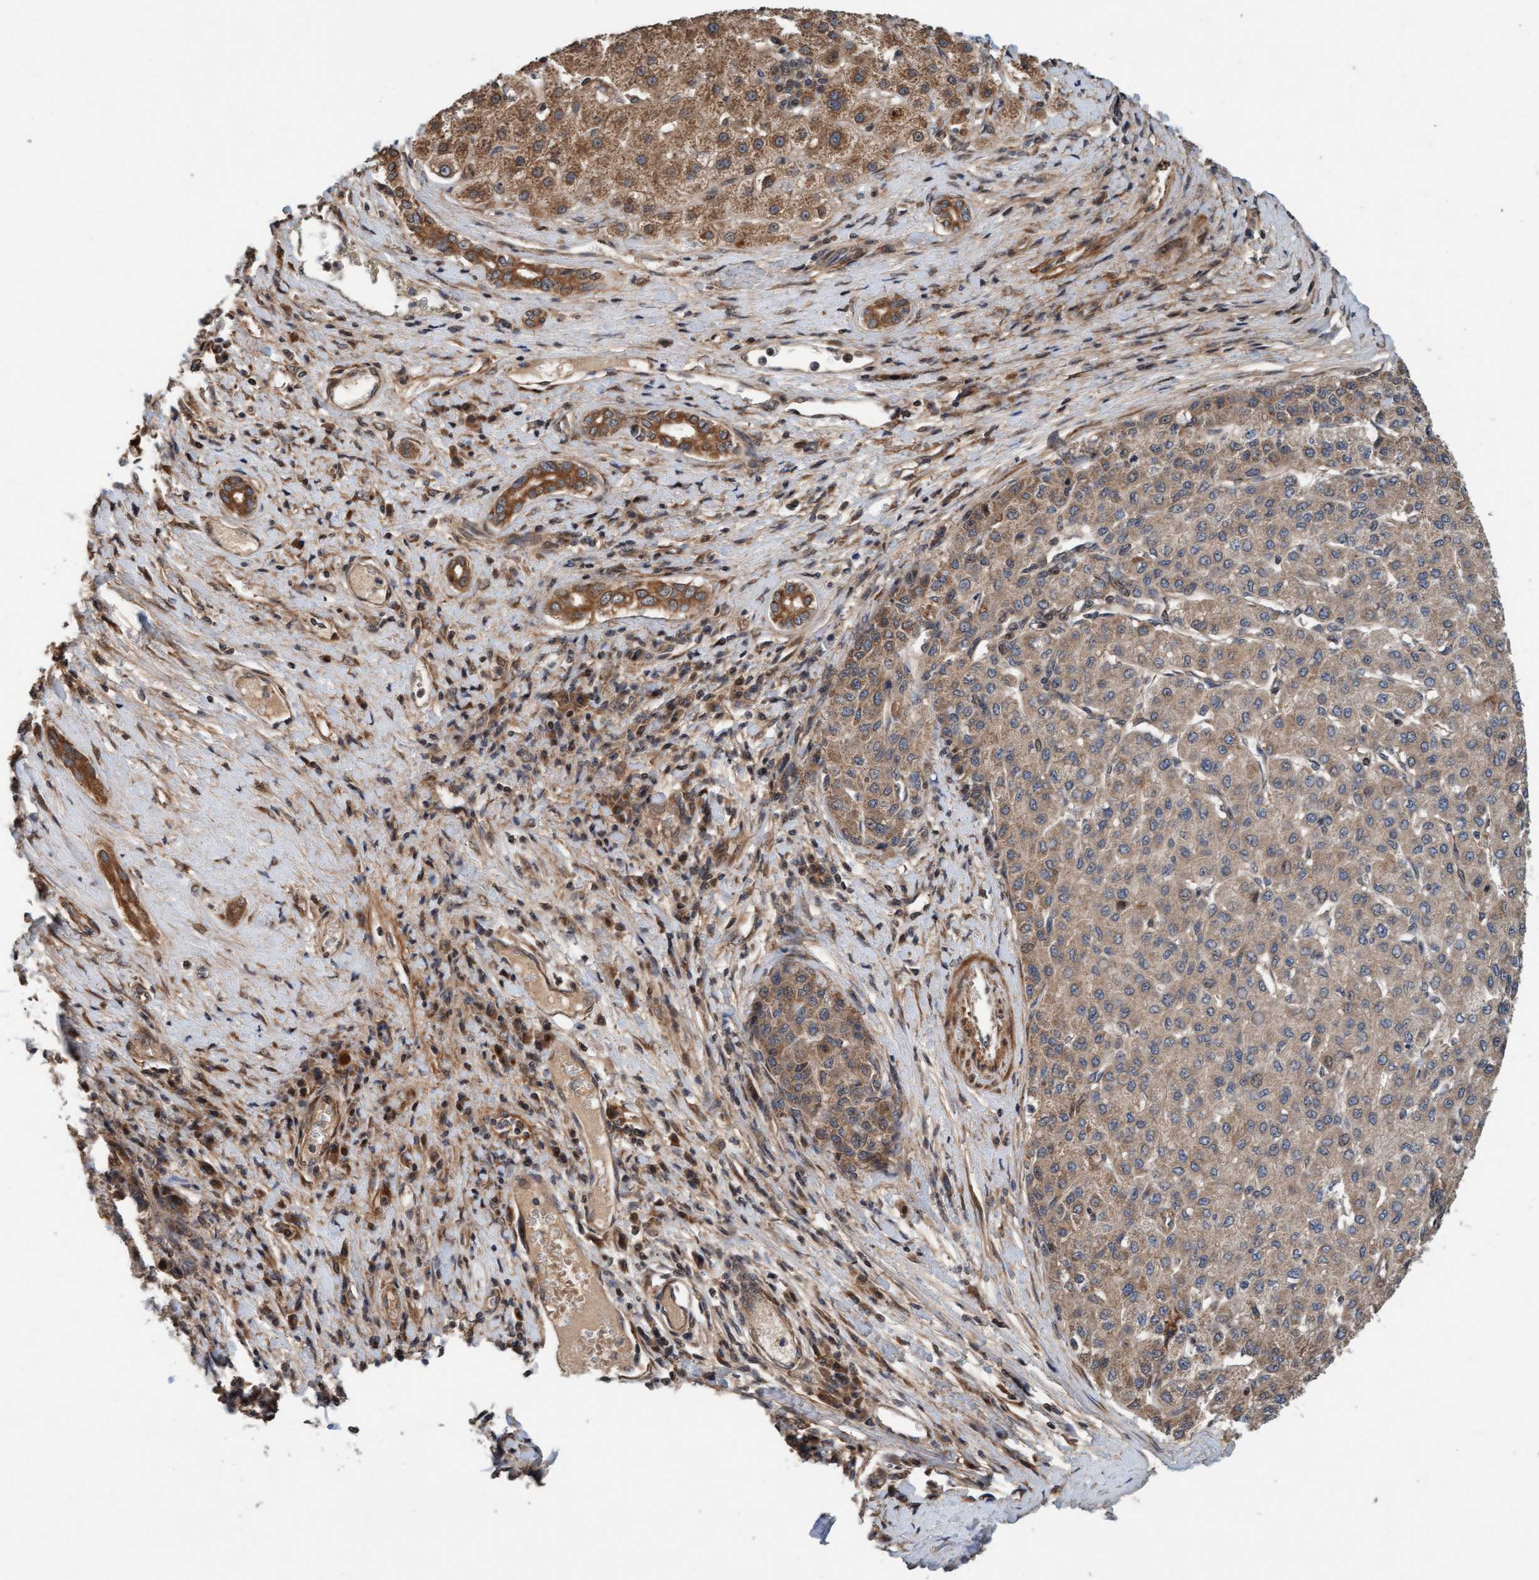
{"staining": {"intensity": "weak", "quantity": ">75%", "location": "cytoplasmic/membranous"}, "tissue": "liver cancer", "cell_type": "Tumor cells", "image_type": "cancer", "snomed": [{"axis": "morphology", "description": "Carcinoma, Hepatocellular, NOS"}, {"axis": "topography", "description": "Liver"}], "caption": "Weak cytoplasmic/membranous staining is appreciated in approximately >75% of tumor cells in liver cancer.", "gene": "MLXIP", "patient": {"sex": "male", "age": 65}}